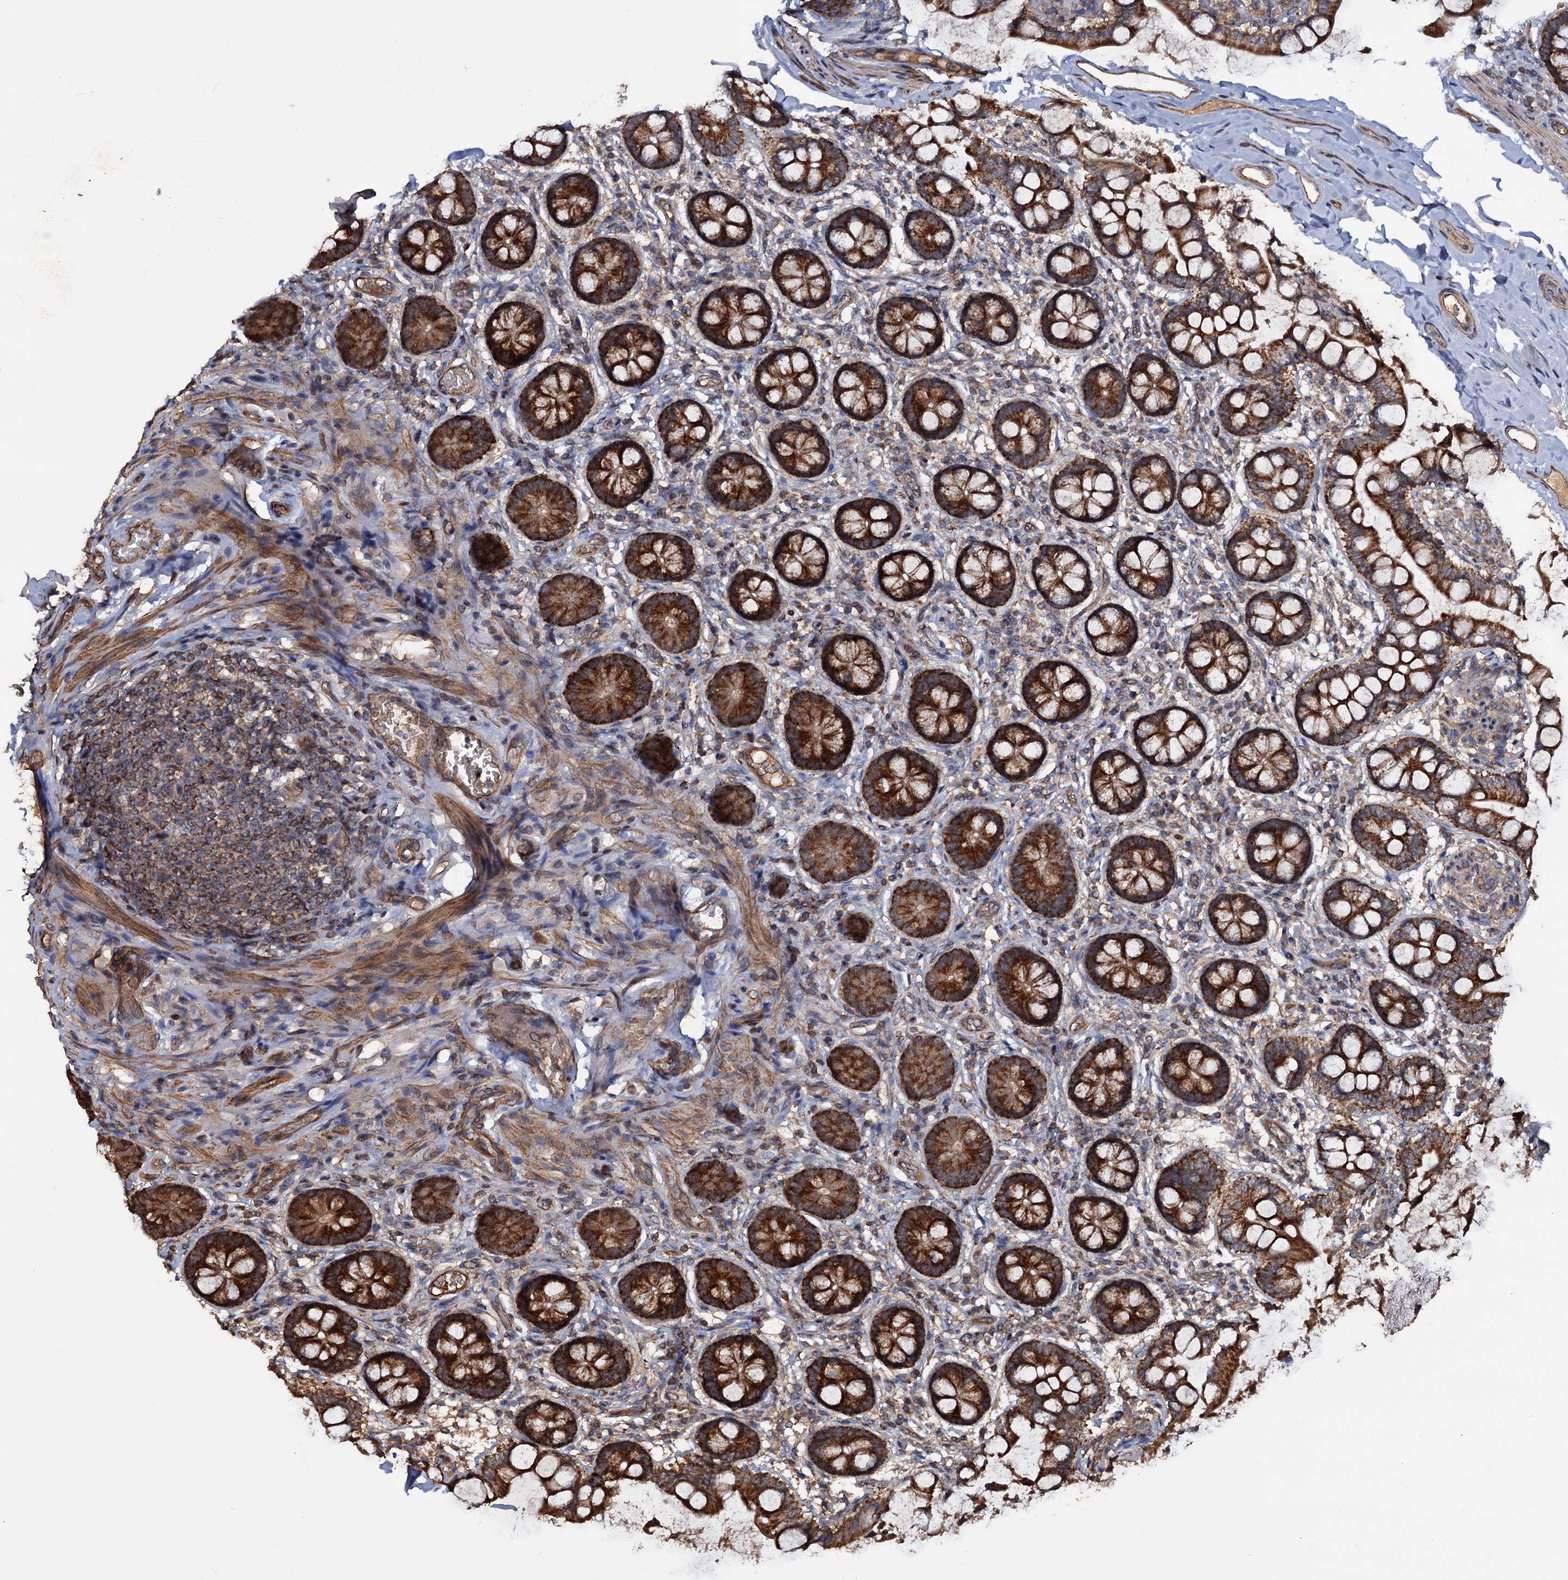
{"staining": {"intensity": "strong", "quantity": ">75%", "location": "cytoplasmic/membranous"}, "tissue": "small intestine", "cell_type": "Glandular cells", "image_type": "normal", "snomed": [{"axis": "morphology", "description": "Normal tissue, NOS"}, {"axis": "topography", "description": "Small intestine"}], "caption": "High-magnification brightfield microscopy of benign small intestine stained with DAB (brown) and counterstained with hematoxylin (blue). glandular cells exhibit strong cytoplasmic/membranous expression is appreciated in approximately>75% of cells. (DAB (3,3'-diaminobenzidine) IHC, brown staining for protein, blue staining for nuclei).", "gene": "MRPL42", "patient": {"sex": "male", "age": 52}}